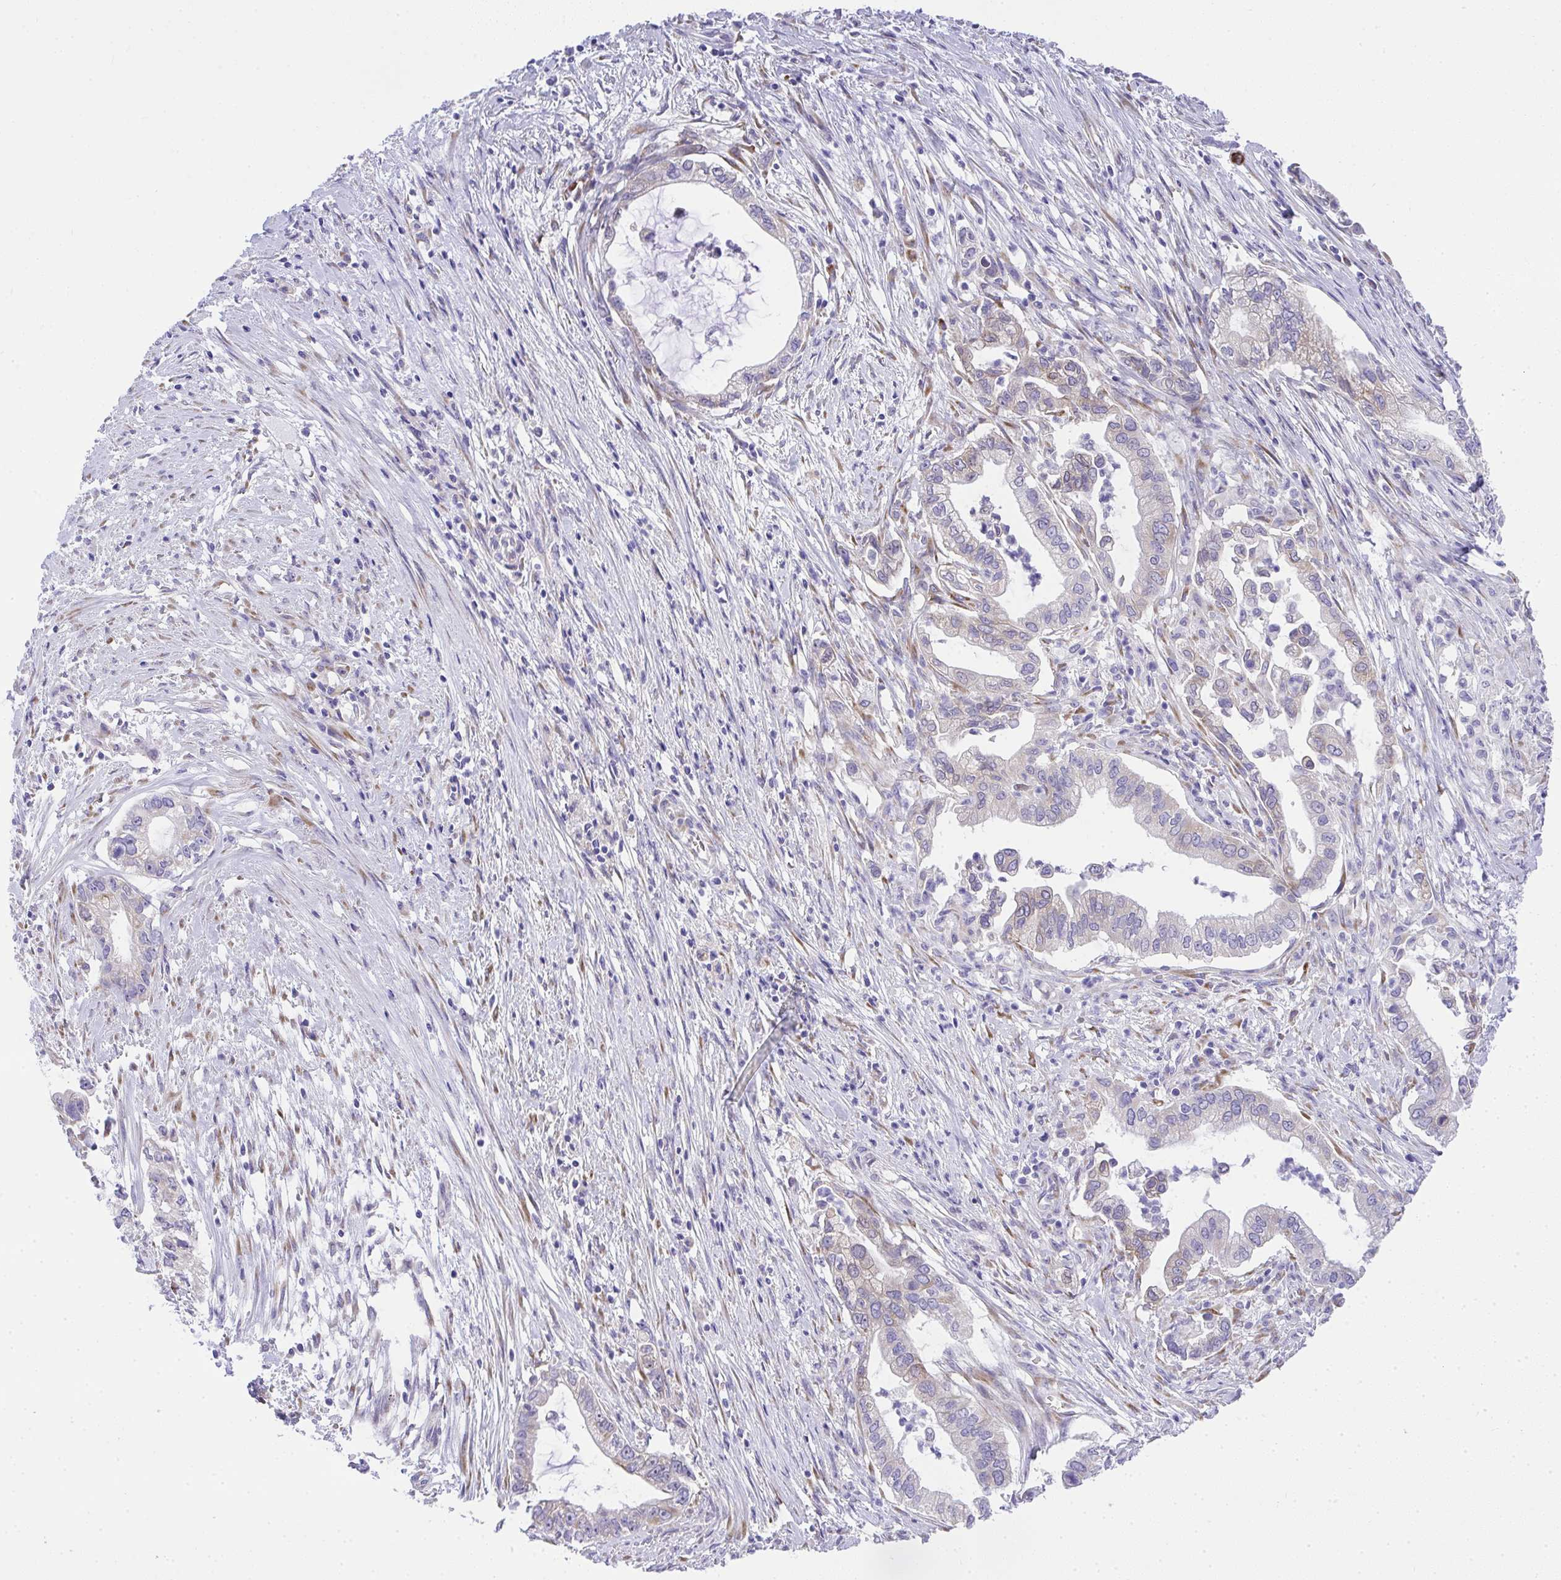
{"staining": {"intensity": "negative", "quantity": "none", "location": "none"}, "tissue": "pancreatic cancer", "cell_type": "Tumor cells", "image_type": "cancer", "snomed": [{"axis": "morphology", "description": "Adenocarcinoma, NOS"}, {"axis": "topography", "description": "Pancreas"}], "caption": "Tumor cells show no significant expression in pancreatic cancer.", "gene": "ADRA2C", "patient": {"sex": "male", "age": 70}}